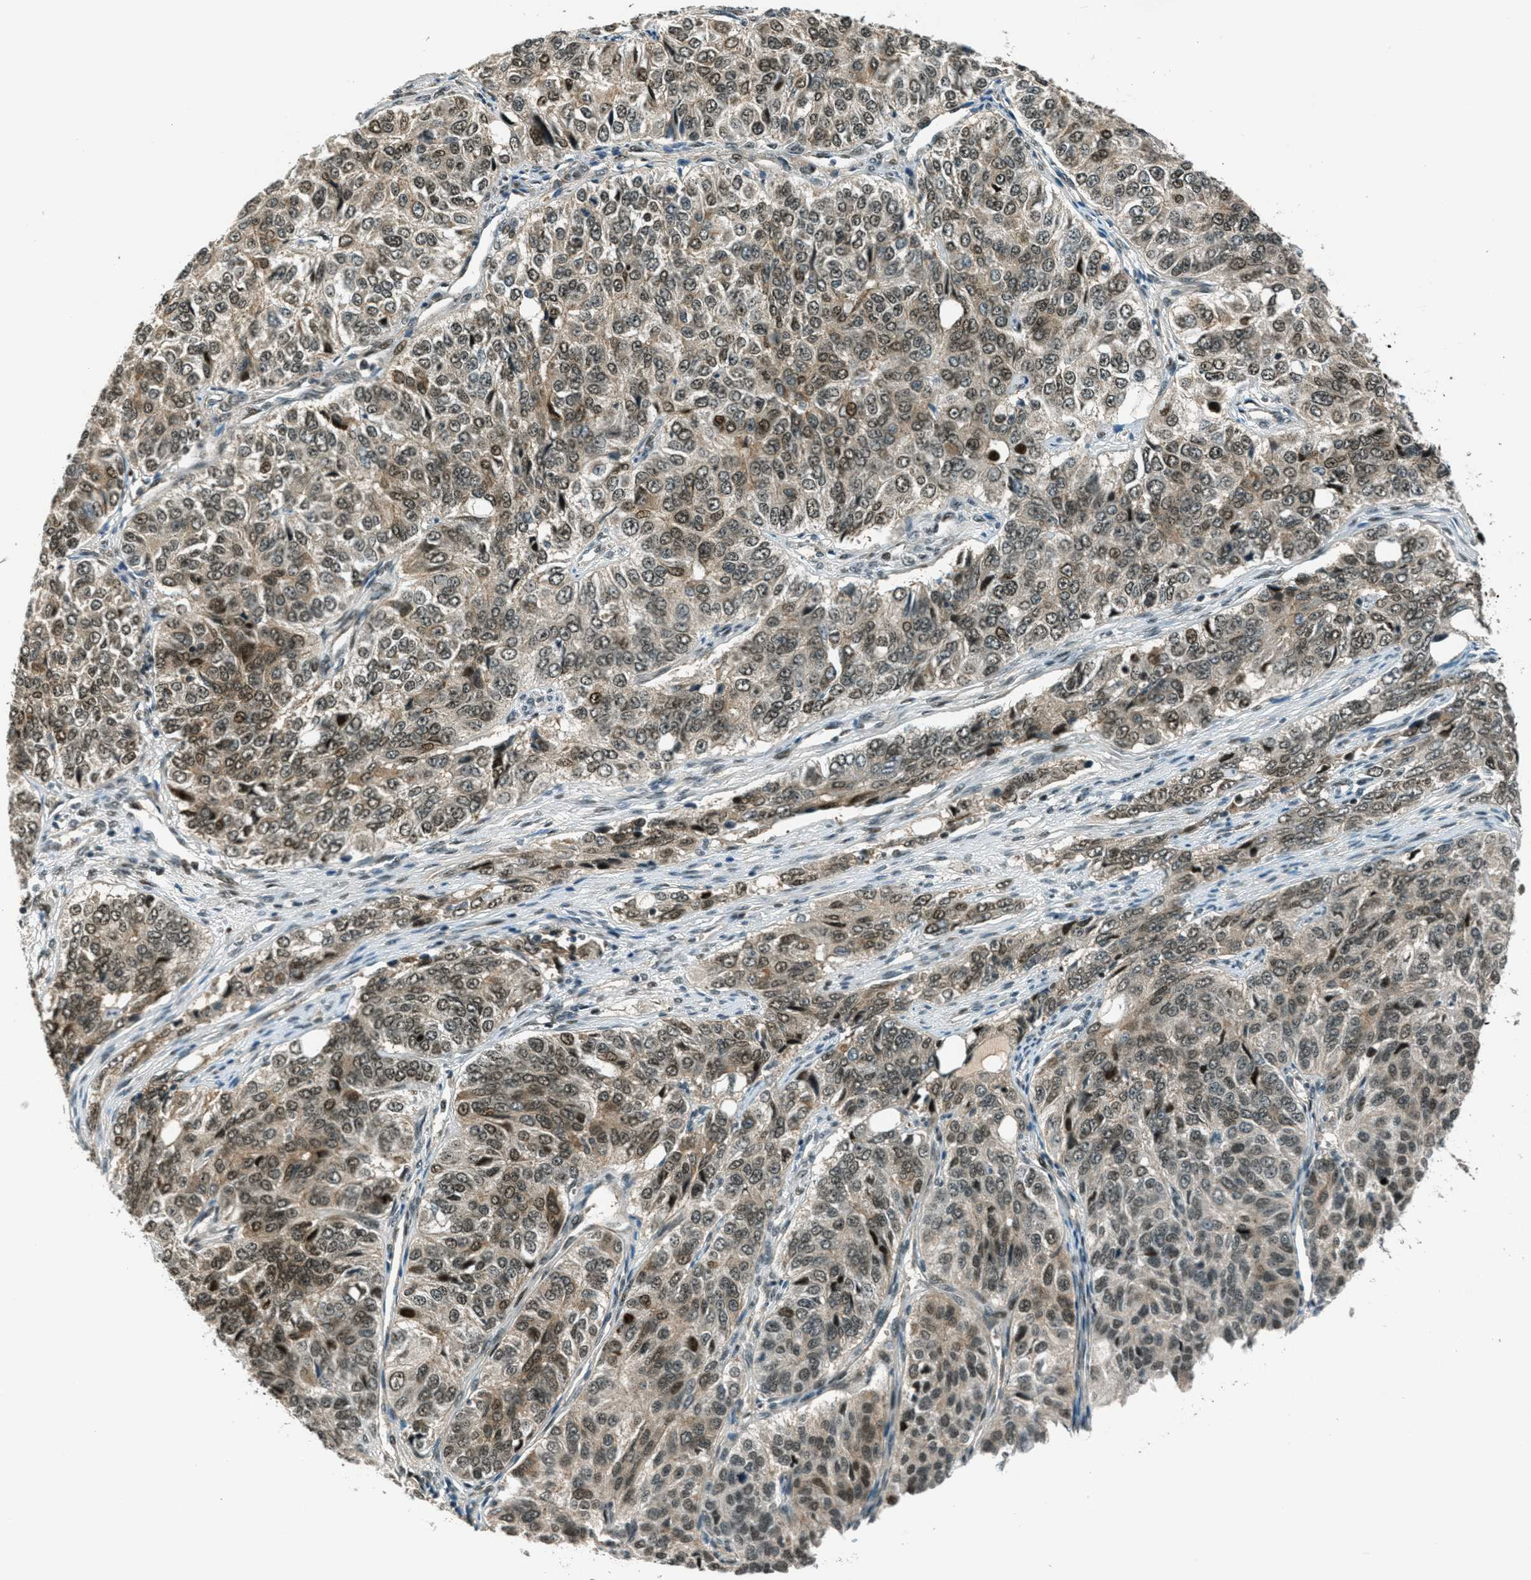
{"staining": {"intensity": "moderate", "quantity": ">75%", "location": "cytoplasmic/membranous,nuclear"}, "tissue": "ovarian cancer", "cell_type": "Tumor cells", "image_type": "cancer", "snomed": [{"axis": "morphology", "description": "Carcinoma, endometroid"}, {"axis": "topography", "description": "Ovary"}], "caption": "Immunohistochemical staining of ovarian cancer reveals medium levels of moderate cytoplasmic/membranous and nuclear expression in approximately >75% of tumor cells. The staining was performed using DAB, with brown indicating positive protein expression. Nuclei are stained blue with hematoxylin.", "gene": "FOXM1", "patient": {"sex": "female", "age": 51}}